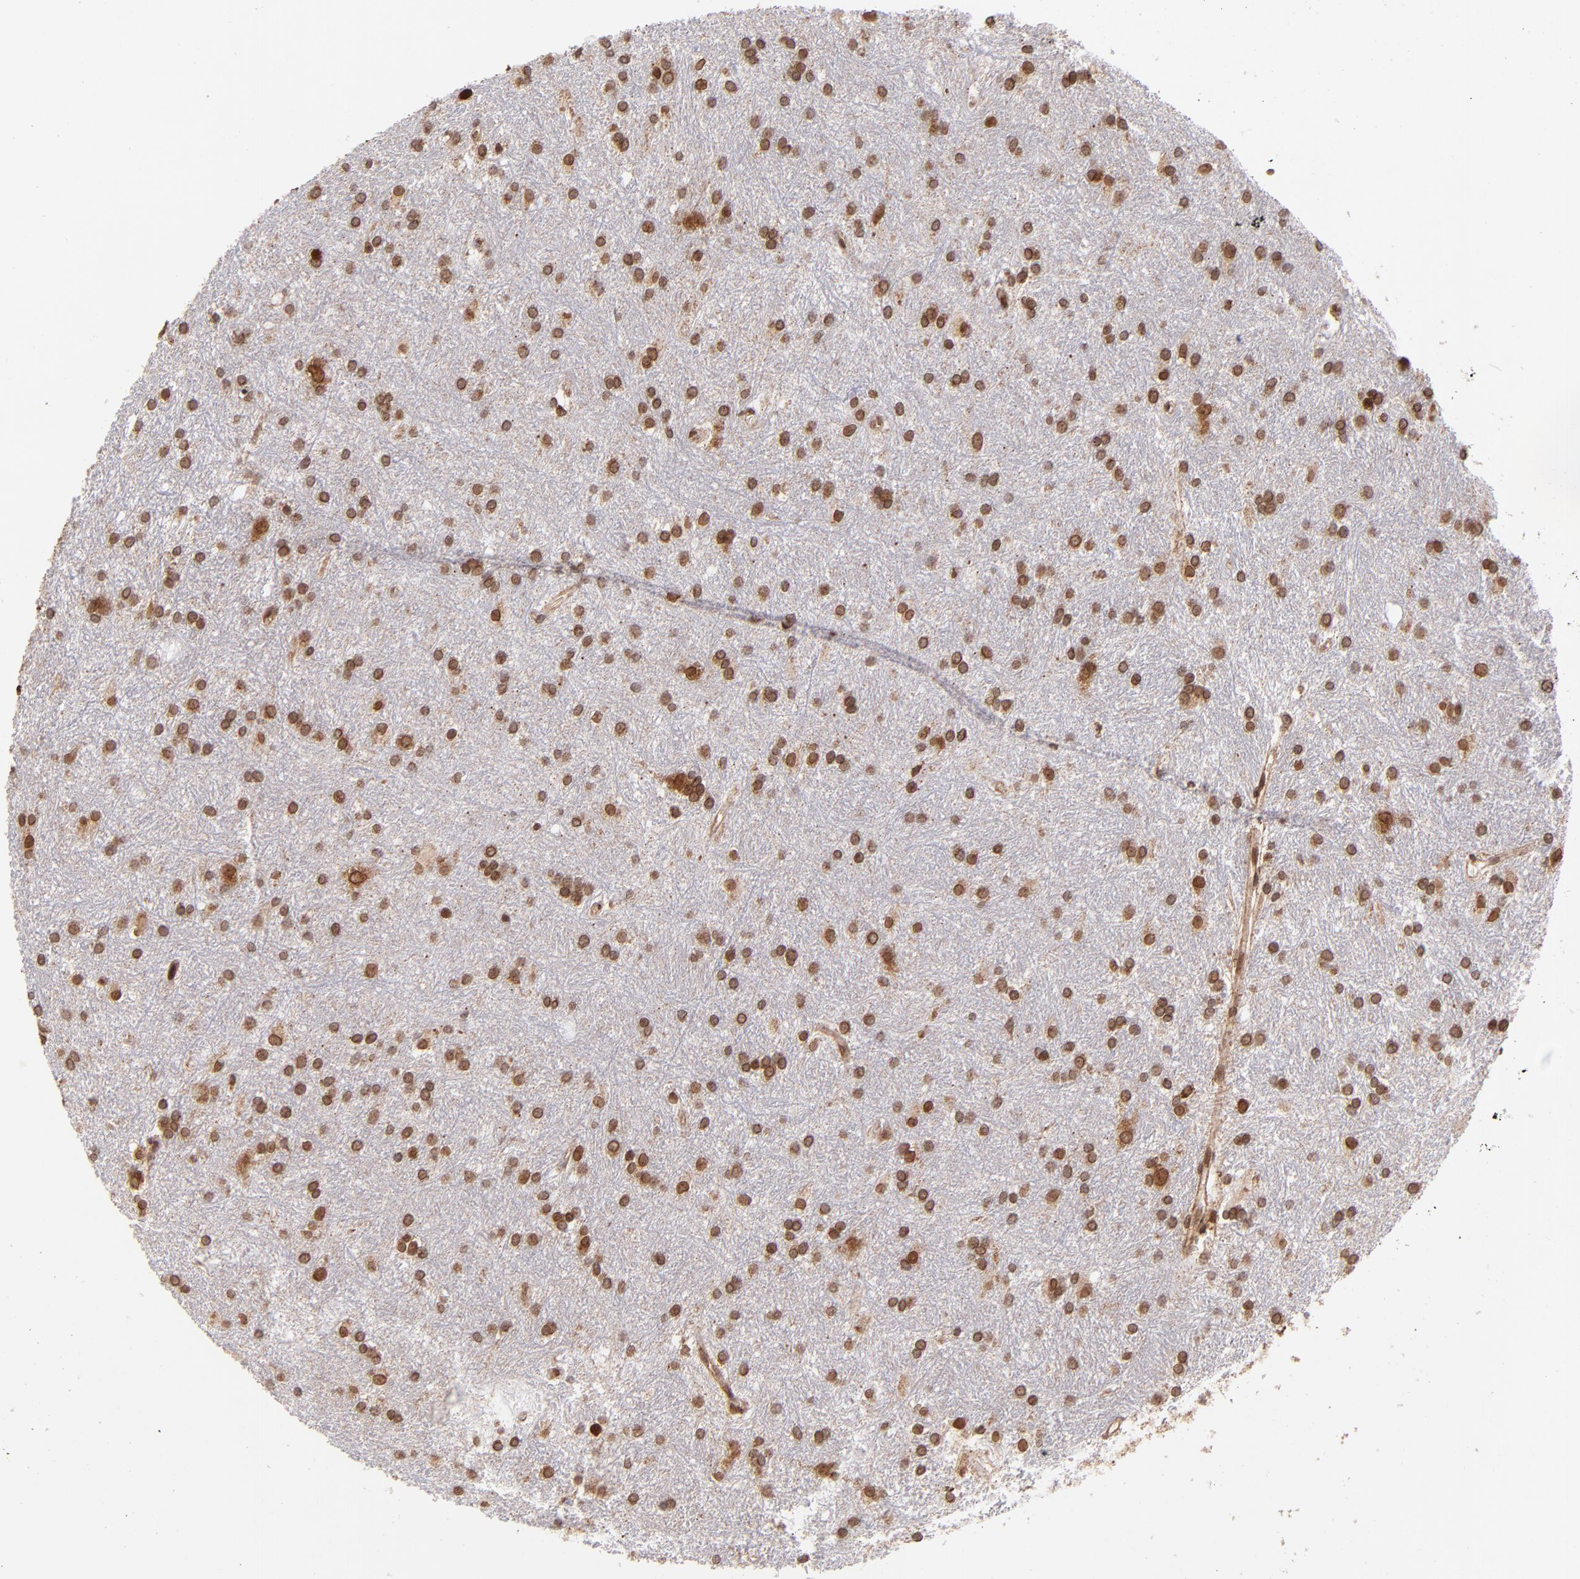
{"staining": {"intensity": "moderate", "quantity": ">75%", "location": "cytoplasmic/membranous,nuclear"}, "tissue": "glioma", "cell_type": "Tumor cells", "image_type": "cancer", "snomed": [{"axis": "morphology", "description": "Glioma, malignant, High grade"}, {"axis": "topography", "description": "Brain"}], "caption": "Immunohistochemistry (IHC) of glioma shows medium levels of moderate cytoplasmic/membranous and nuclear positivity in about >75% of tumor cells. The staining was performed using DAB, with brown indicating positive protein expression. Nuclei are stained blue with hematoxylin.", "gene": "TOP1MT", "patient": {"sex": "female", "age": 50}}